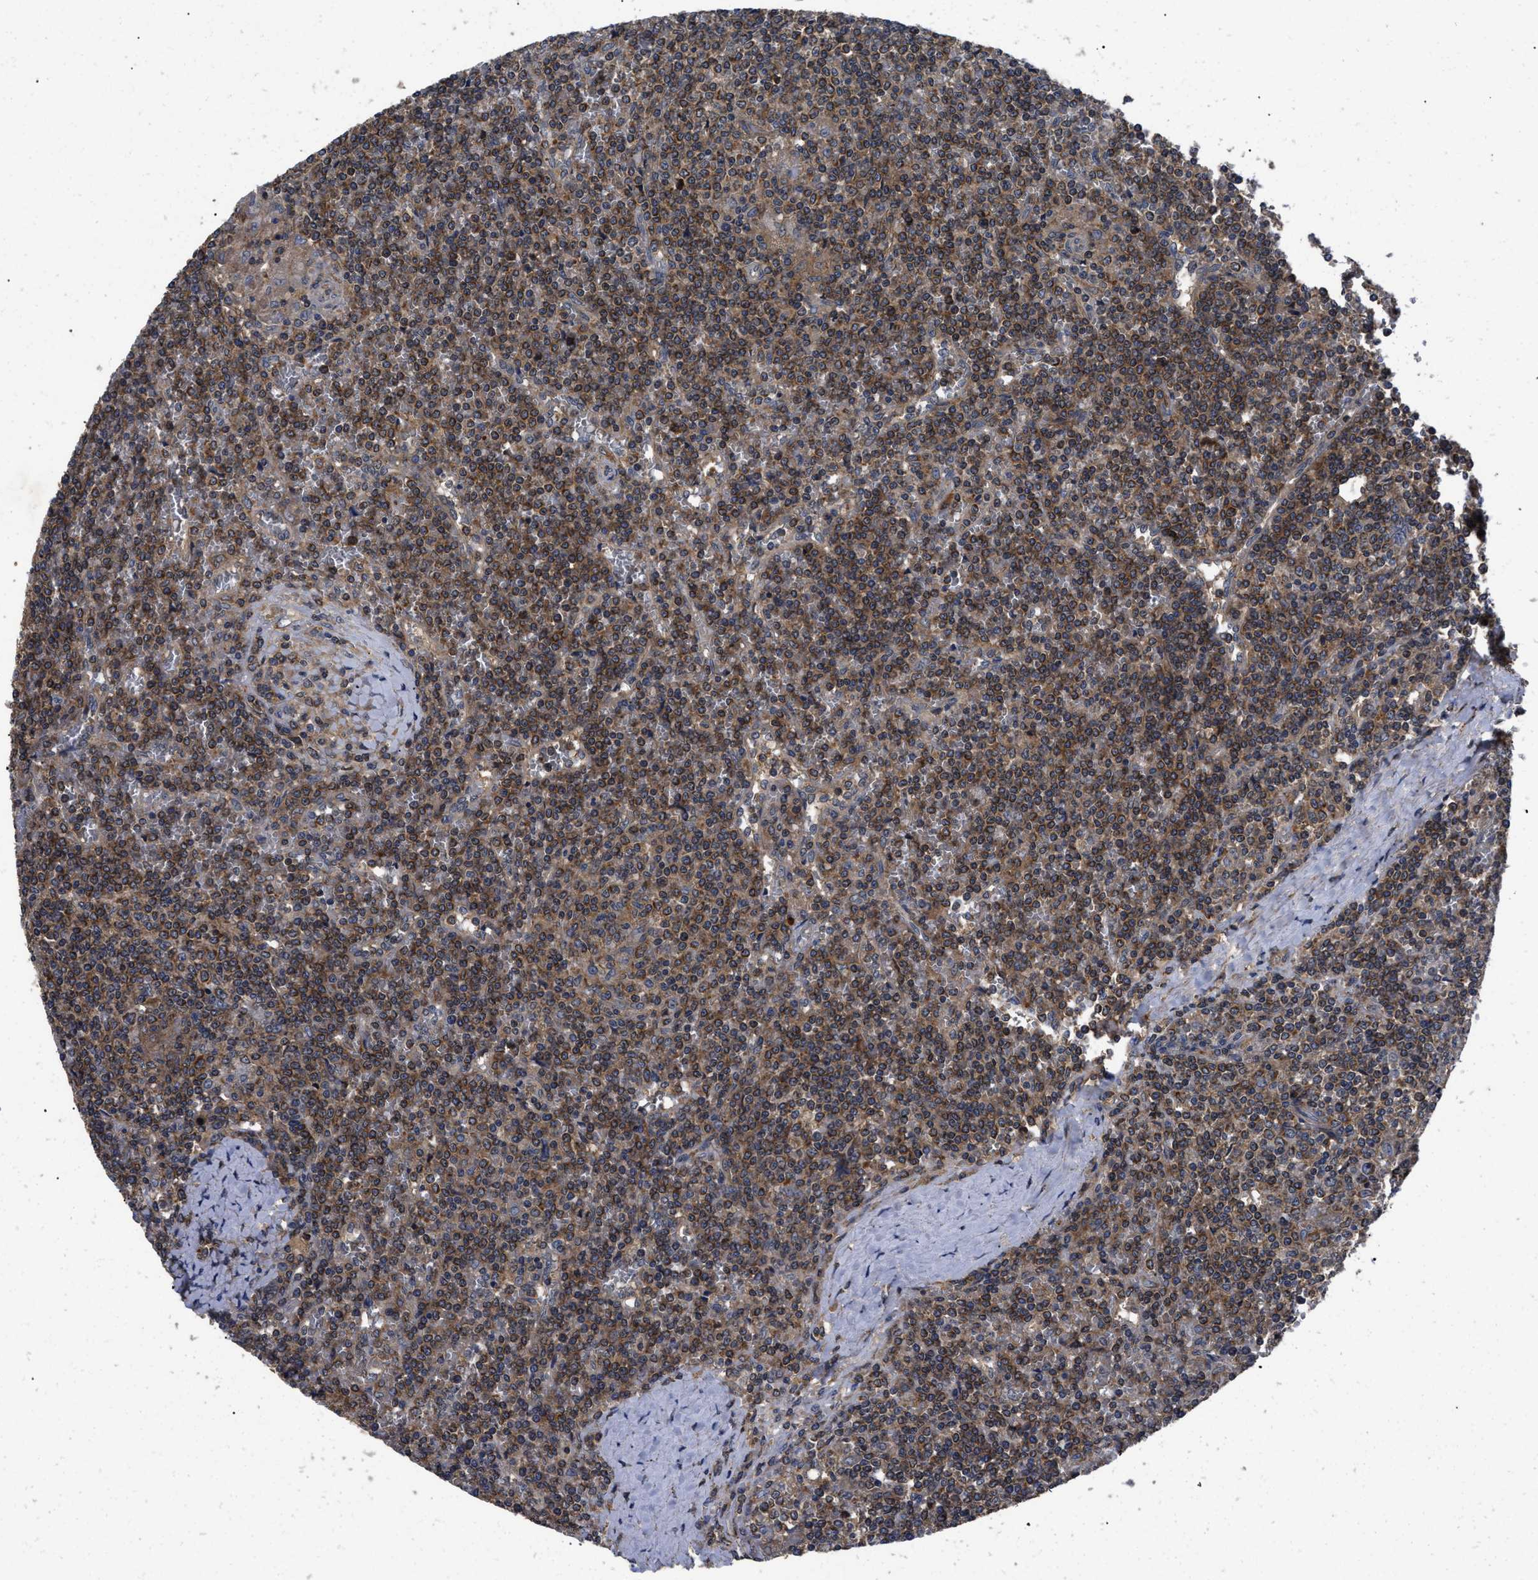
{"staining": {"intensity": "moderate", "quantity": ">75%", "location": "cytoplasmic/membranous"}, "tissue": "lymphoma", "cell_type": "Tumor cells", "image_type": "cancer", "snomed": [{"axis": "morphology", "description": "Malignant lymphoma, non-Hodgkin's type, Low grade"}, {"axis": "topography", "description": "Spleen"}], "caption": "This is an image of immunohistochemistry staining of lymphoma, which shows moderate staining in the cytoplasmic/membranous of tumor cells.", "gene": "LRRC3", "patient": {"sex": "female", "age": 19}}